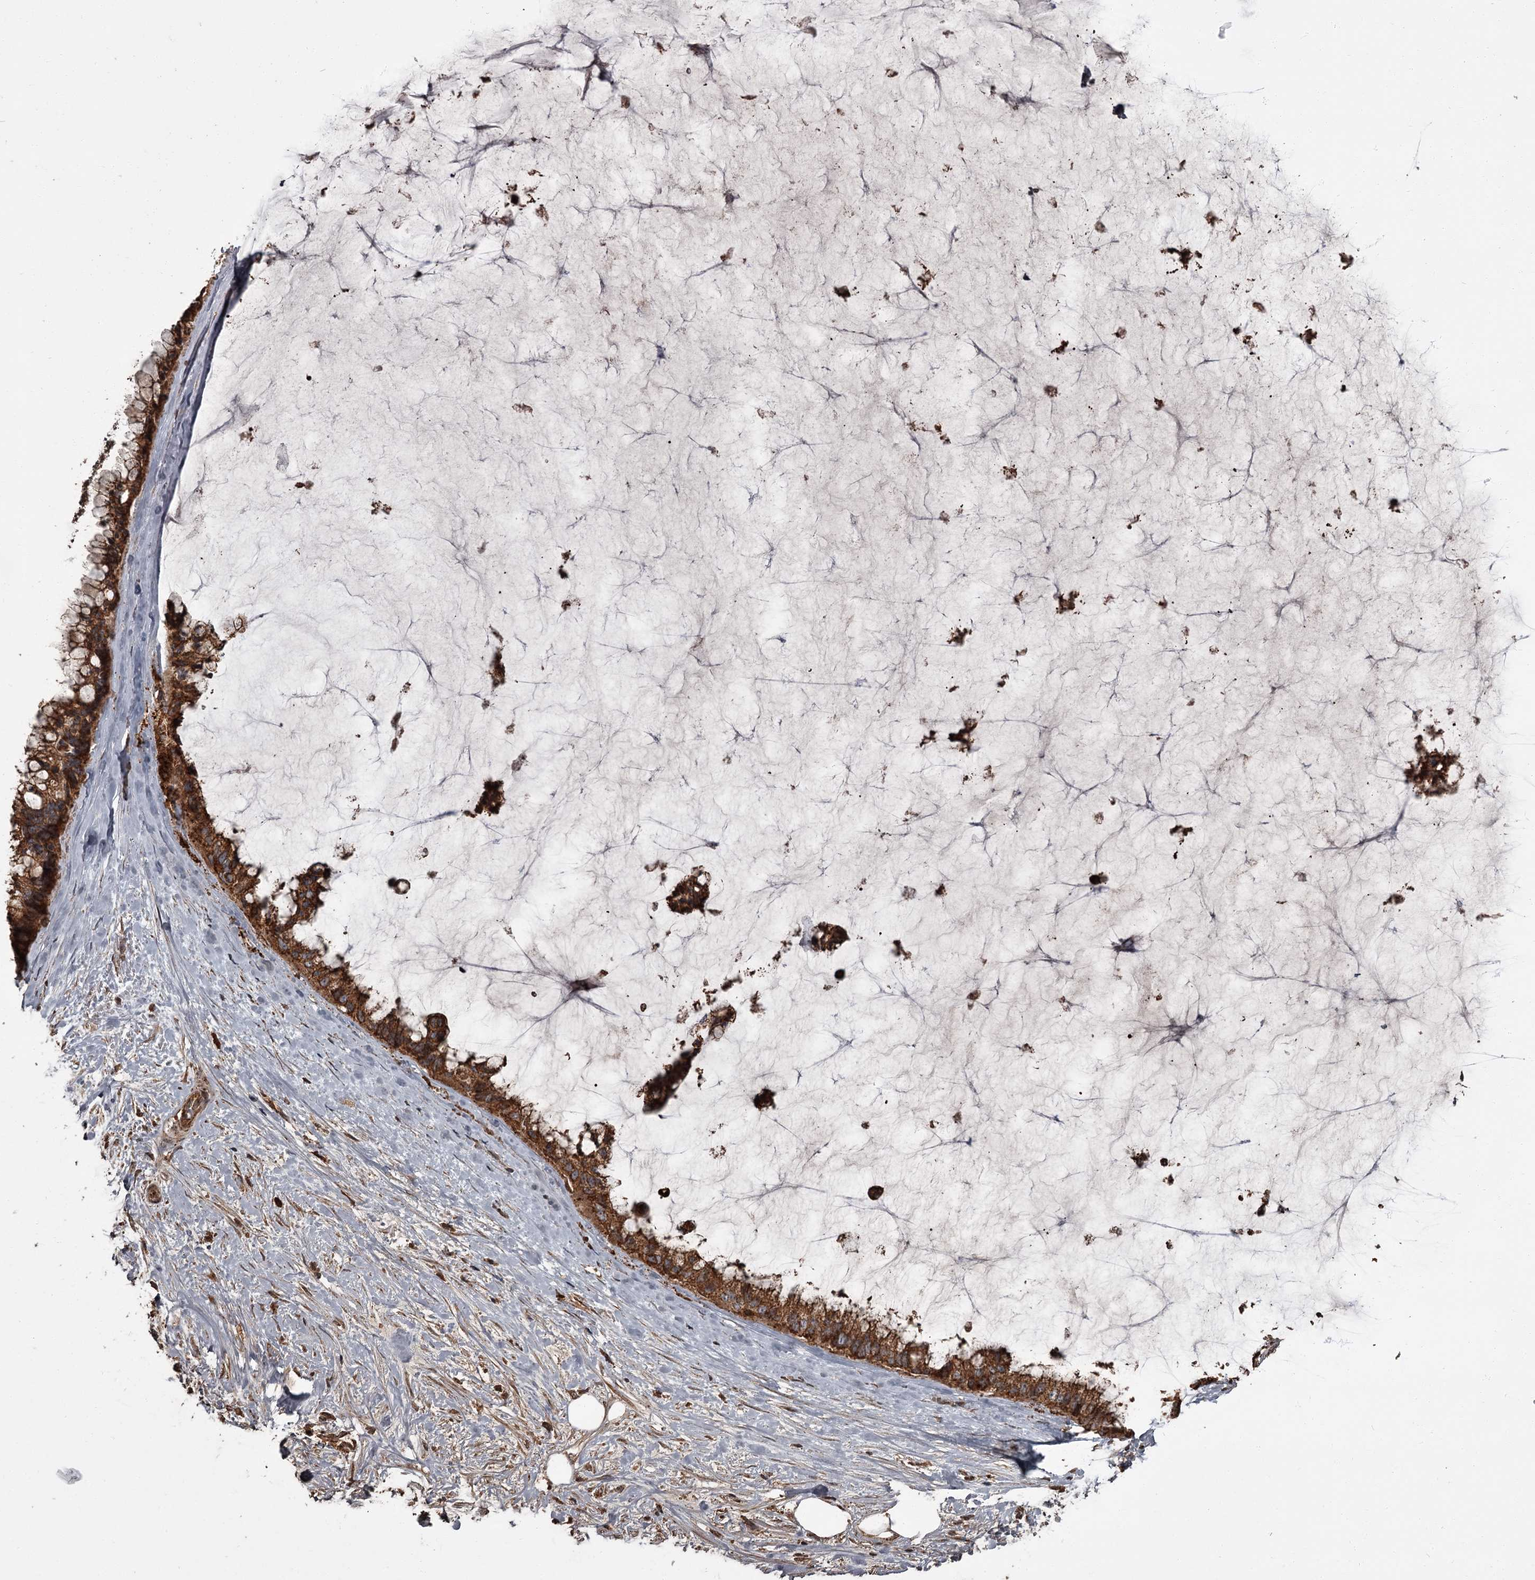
{"staining": {"intensity": "strong", "quantity": ">75%", "location": "cytoplasmic/membranous"}, "tissue": "ovarian cancer", "cell_type": "Tumor cells", "image_type": "cancer", "snomed": [{"axis": "morphology", "description": "Cystadenocarcinoma, mucinous, NOS"}, {"axis": "topography", "description": "Ovary"}], "caption": "Immunohistochemistry image of neoplastic tissue: human ovarian cancer stained using immunohistochemistry reveals high levels of strong protein expression localized specifically in the cytoplasmic/membranous of tumor cells, appearing as a cytoplasmic/membranous brown color.", "gene": "THAP9", "patient": {"sex": "female", "age": 39}}